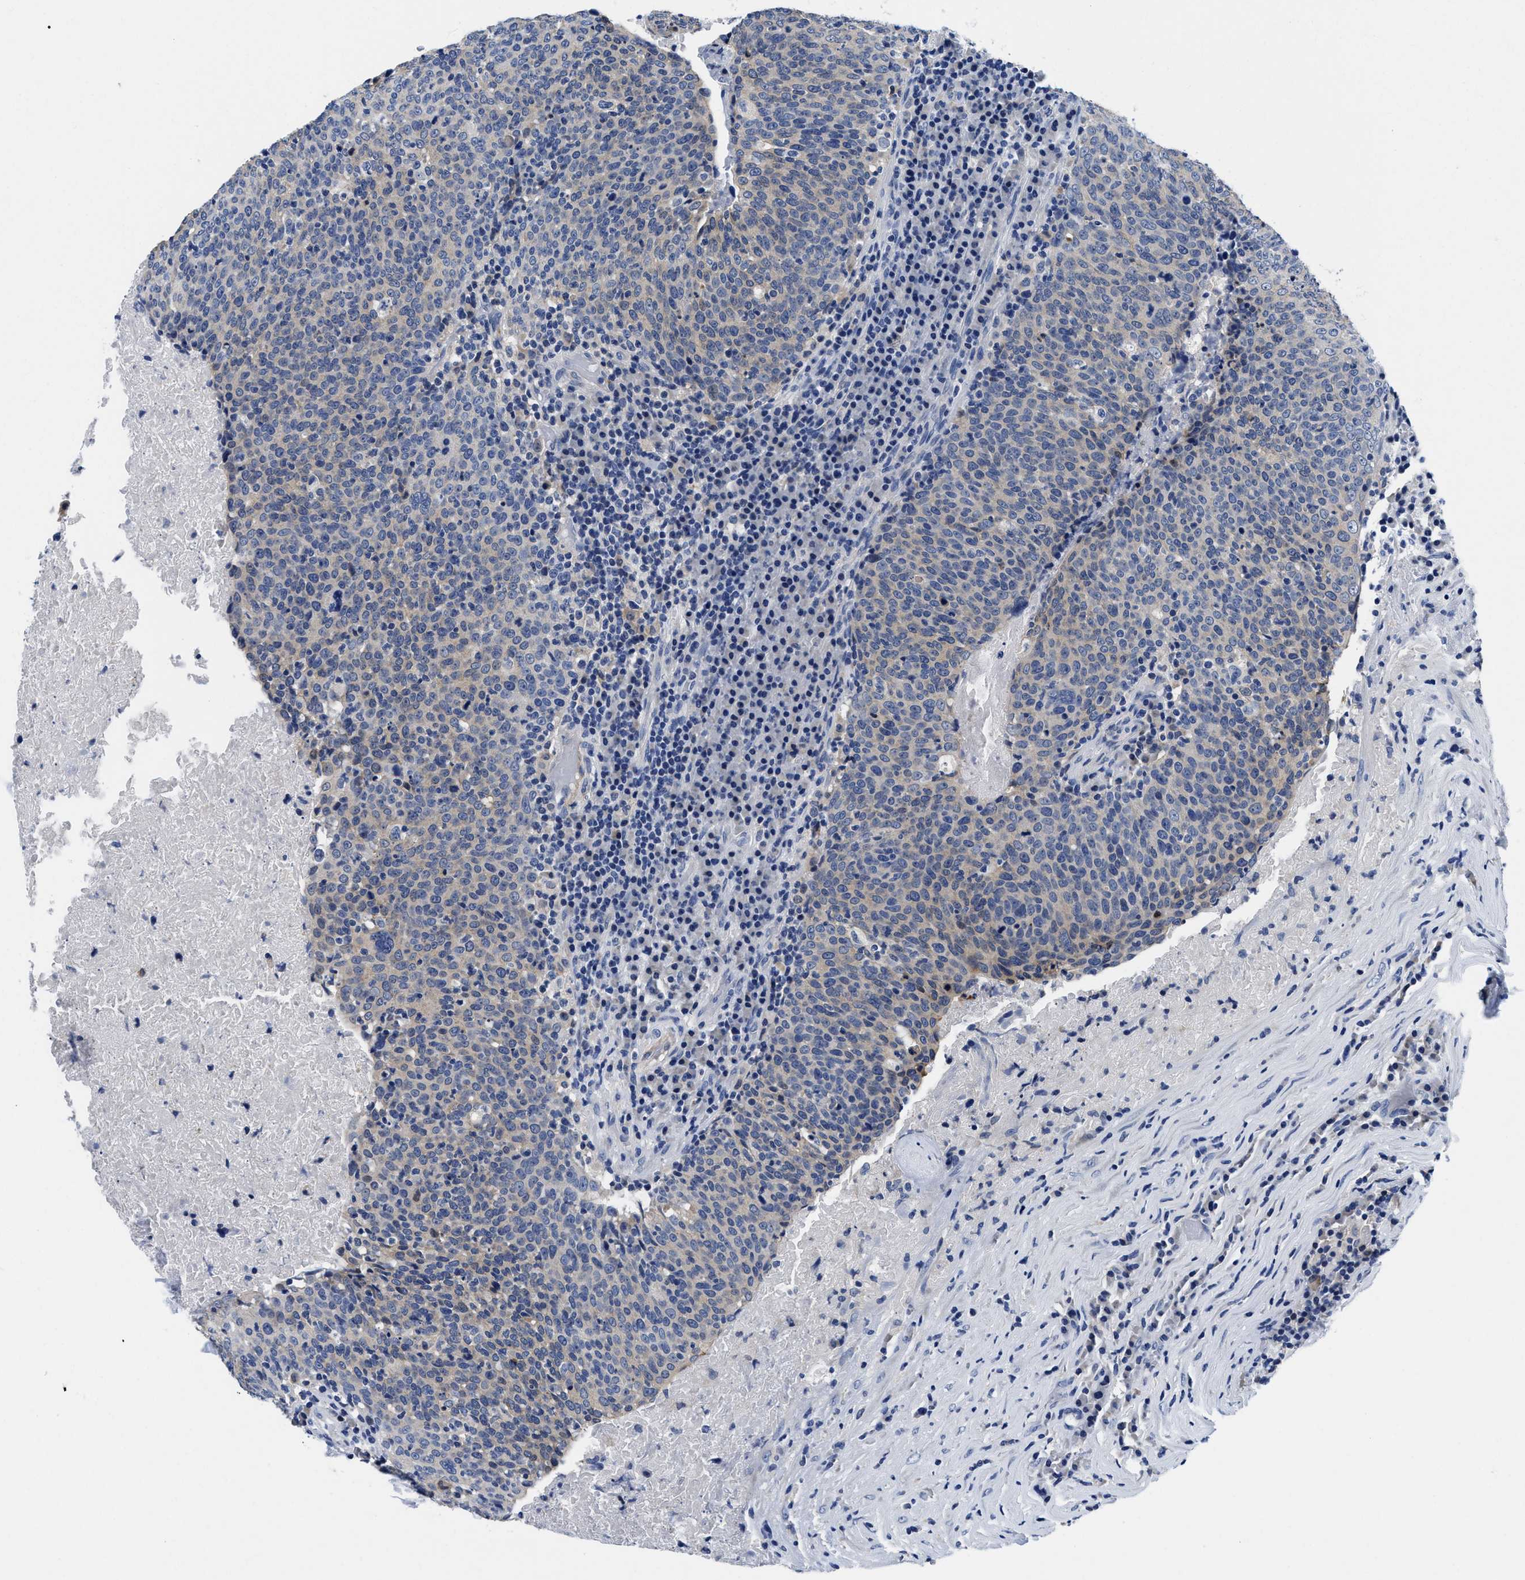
{"staining": {"intensity": "weak", "quantity": "25%-75%", "location": "cytoplasmic/membranous"}, "tissue": "head and neck cancer", "cell_type": "Tumor cells", "image_type": "cancer", "snomed": [{"axis": "morphology", "description": "Squamous cell carcinoma, NOS"}, {"axis": "morphology", "description": "Squamous cell carcinoma, metastatic, NOS"}, {"axis": "topography", "description": "Lymph node"}, {"axis": "topography", "description": "Head-Neck"}], "caption": "DAB immunohistochemical staining of head and neck cancer (squamous cell carcinoma) demonstrates weak cytoplasmic/membranous protein positivity in approximately 25%-75% of tumor cells.", "gene": "SLC35F1", "patient": {"sex": "male", "age": 62}}